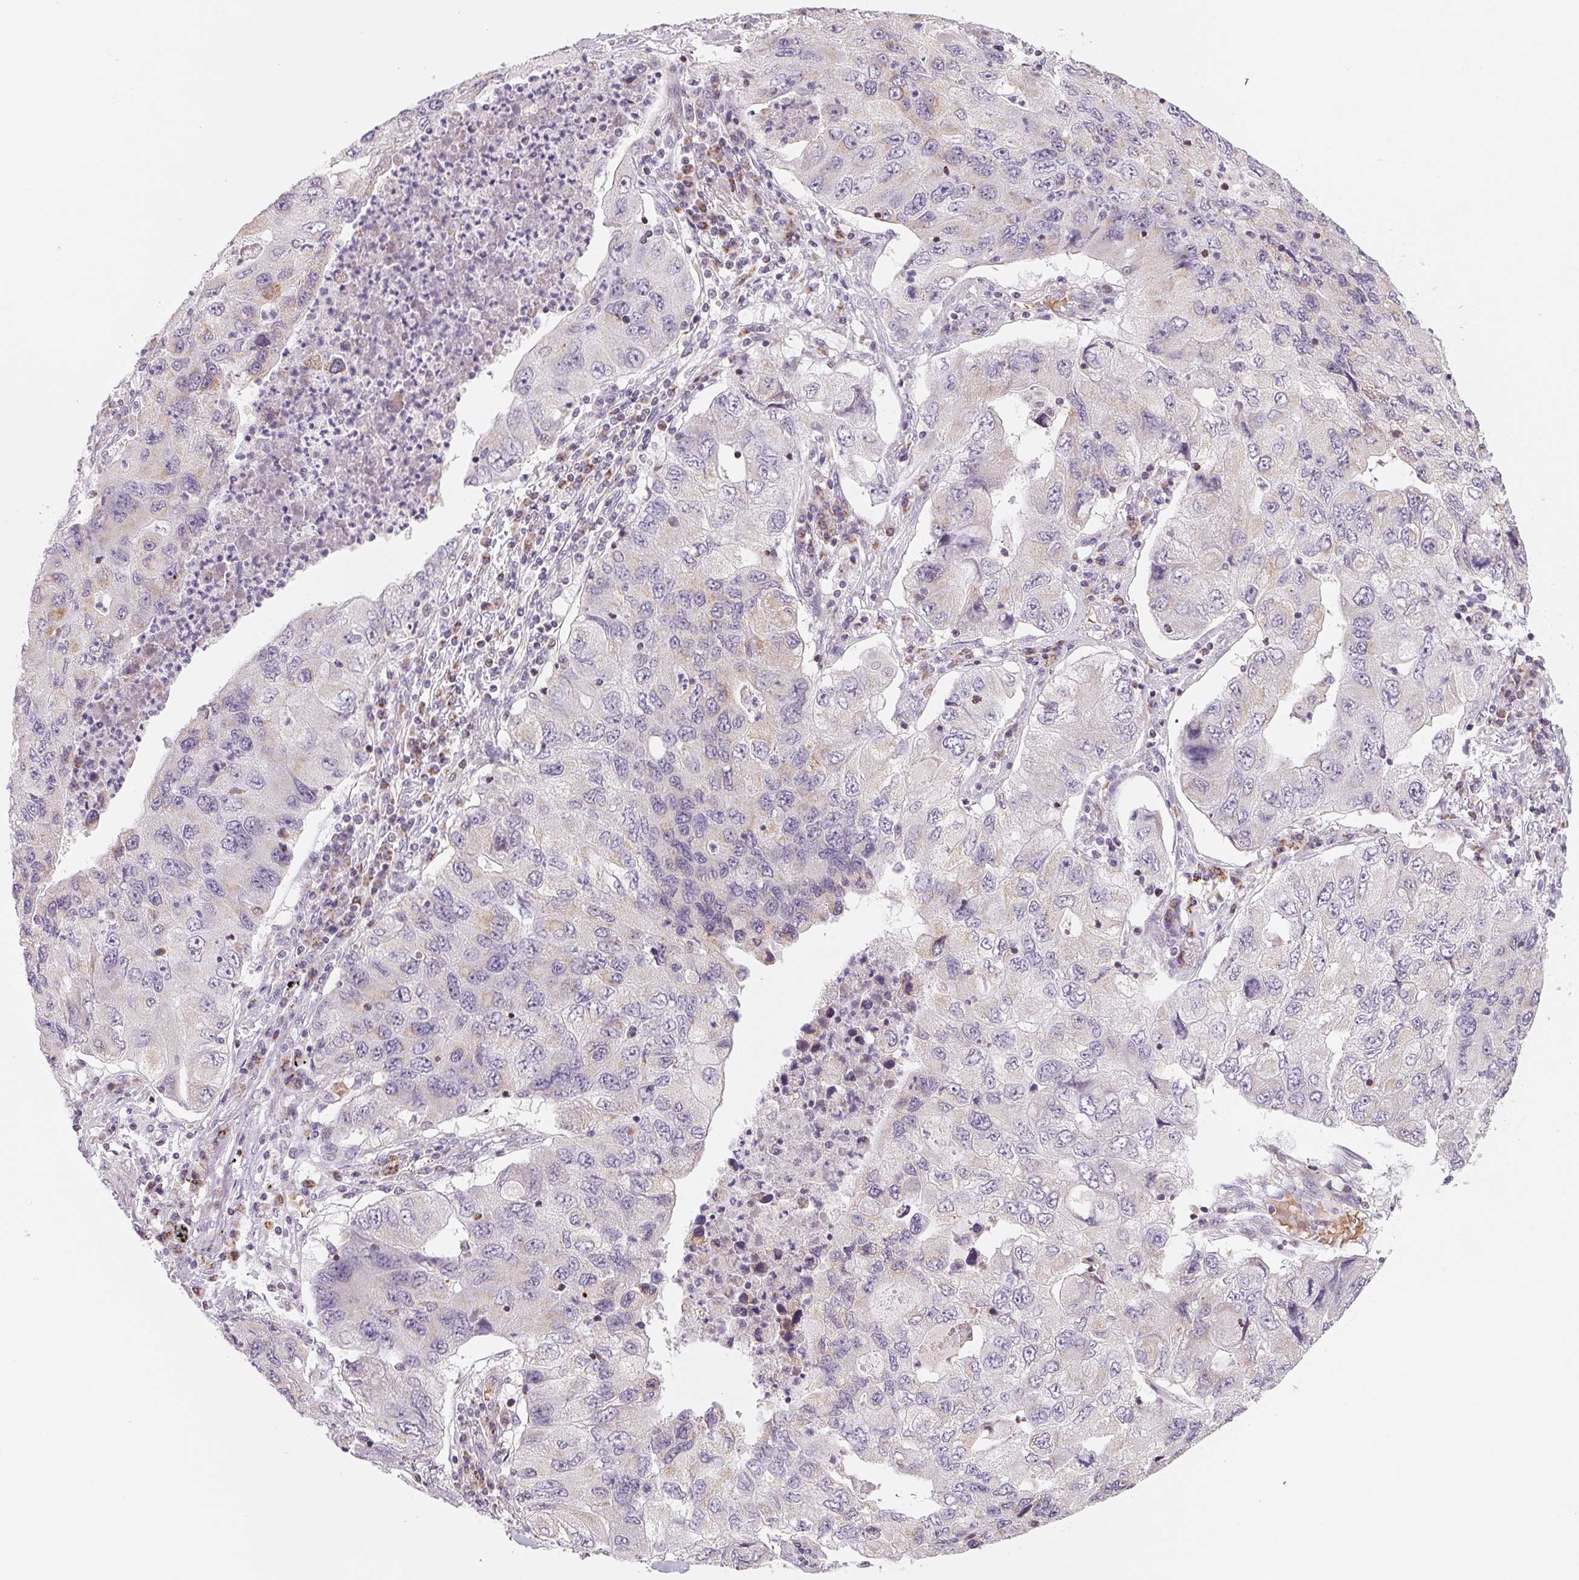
{"staining": {"intensity": "negative", "quantity": "none", "location": "none"}, "tissue": "lung cancer", "cell_type": "Tumor cells", "image_type": "cancer", "snomed": [{"axis": "morphology", "description": "Adenocarcinoma, NOS"}, {"axis": "morphology", "description": "Adenocarcinoma, metastatic, NOS"}, {"axis": "topography", "description": "Lymph node"}, {"axis": "topography", "description": "Lung"}], "caption": "DAB immunohistochemical staining of lung adenocarcinoma shows no significant expression in tumor cells.", "gene": "HINT2", "patient": {"sex": "female", "age": 54}}